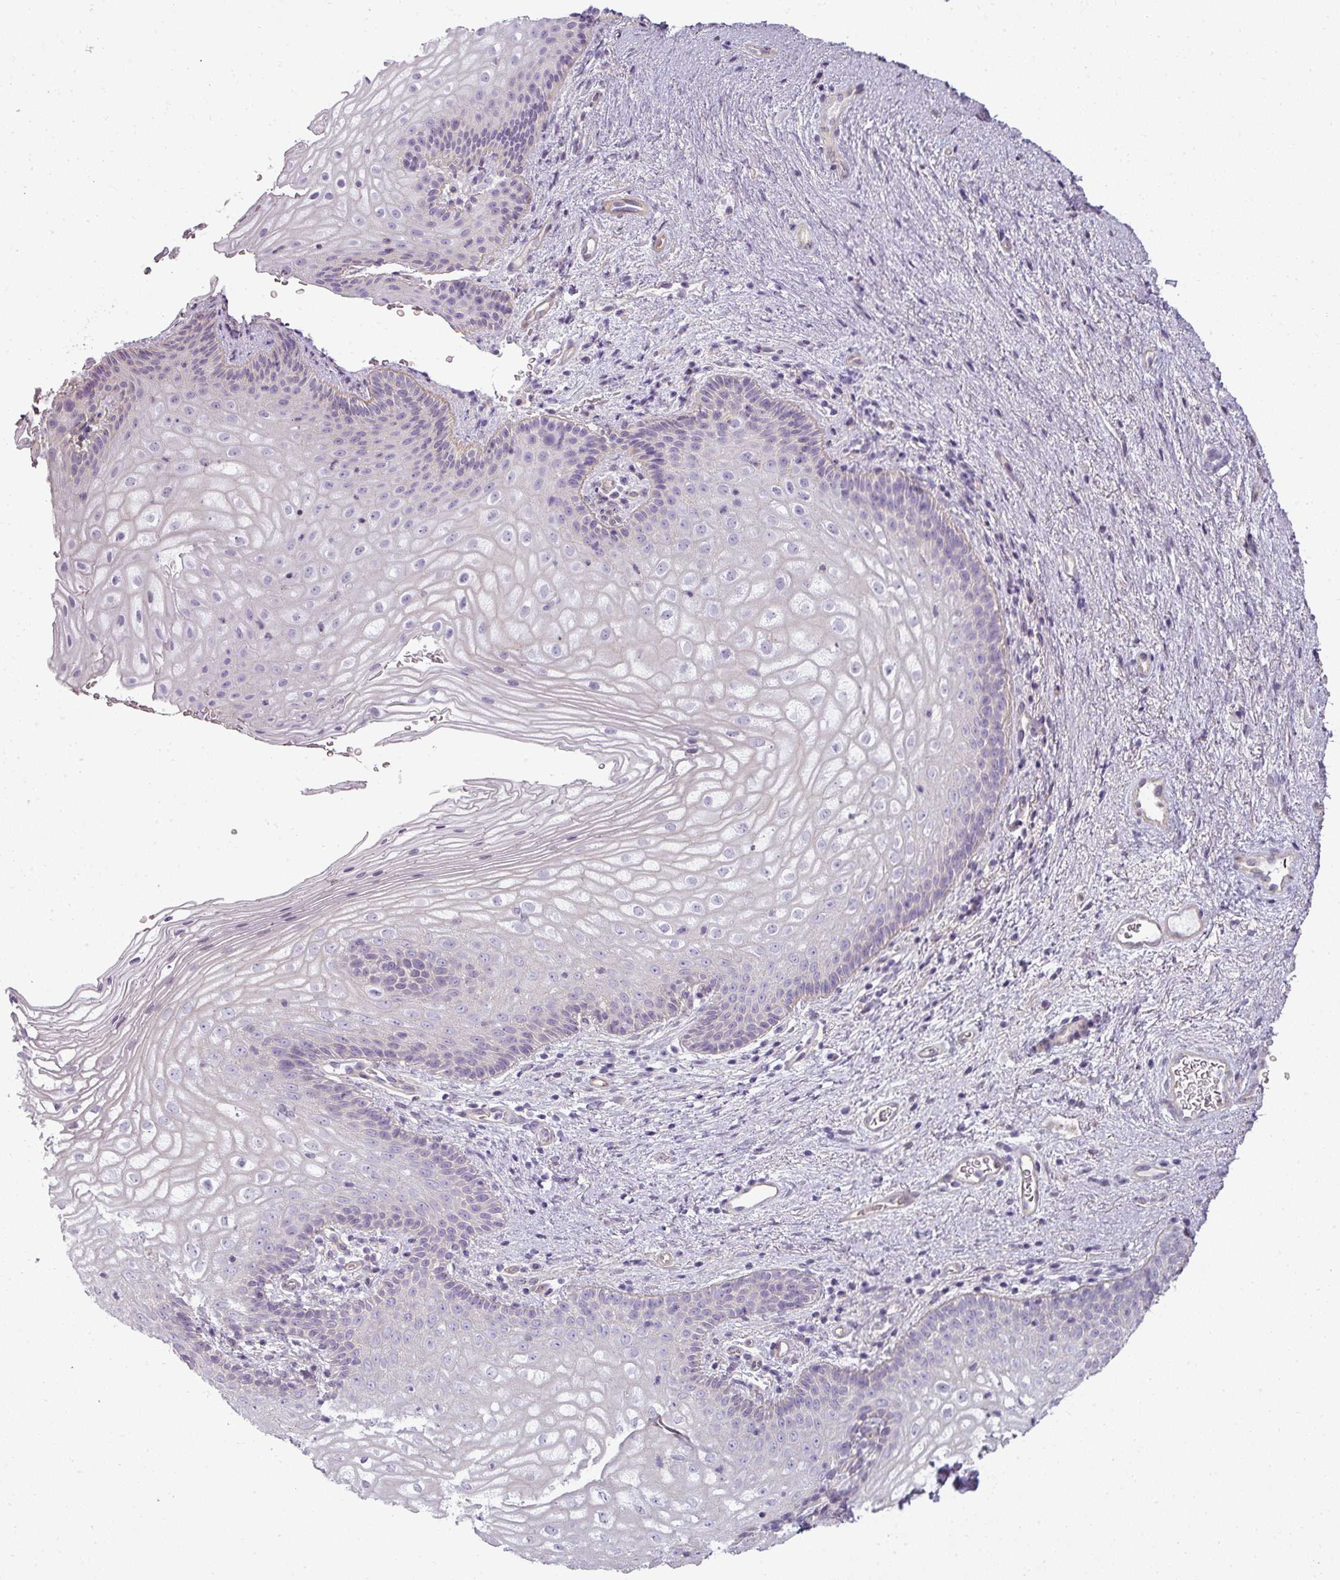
{"staining": {"intensity": "negative", "quantity": "none", "location": "none"}, "tissue": "vagina", "cell_type": "Squamous epithelial cells", "image_type": "normal", "snomed": [{"axis": "morphology", "description": "Normal tissue, NOS"}, {"axis": "topography", "description": "Vagina"}], "caption": "The photomicrograph displays no staining of squamous epithelial cells in unremarkable vagina.", "gene": "ASB1", "patient": {"sex": "female", "age": 47}}